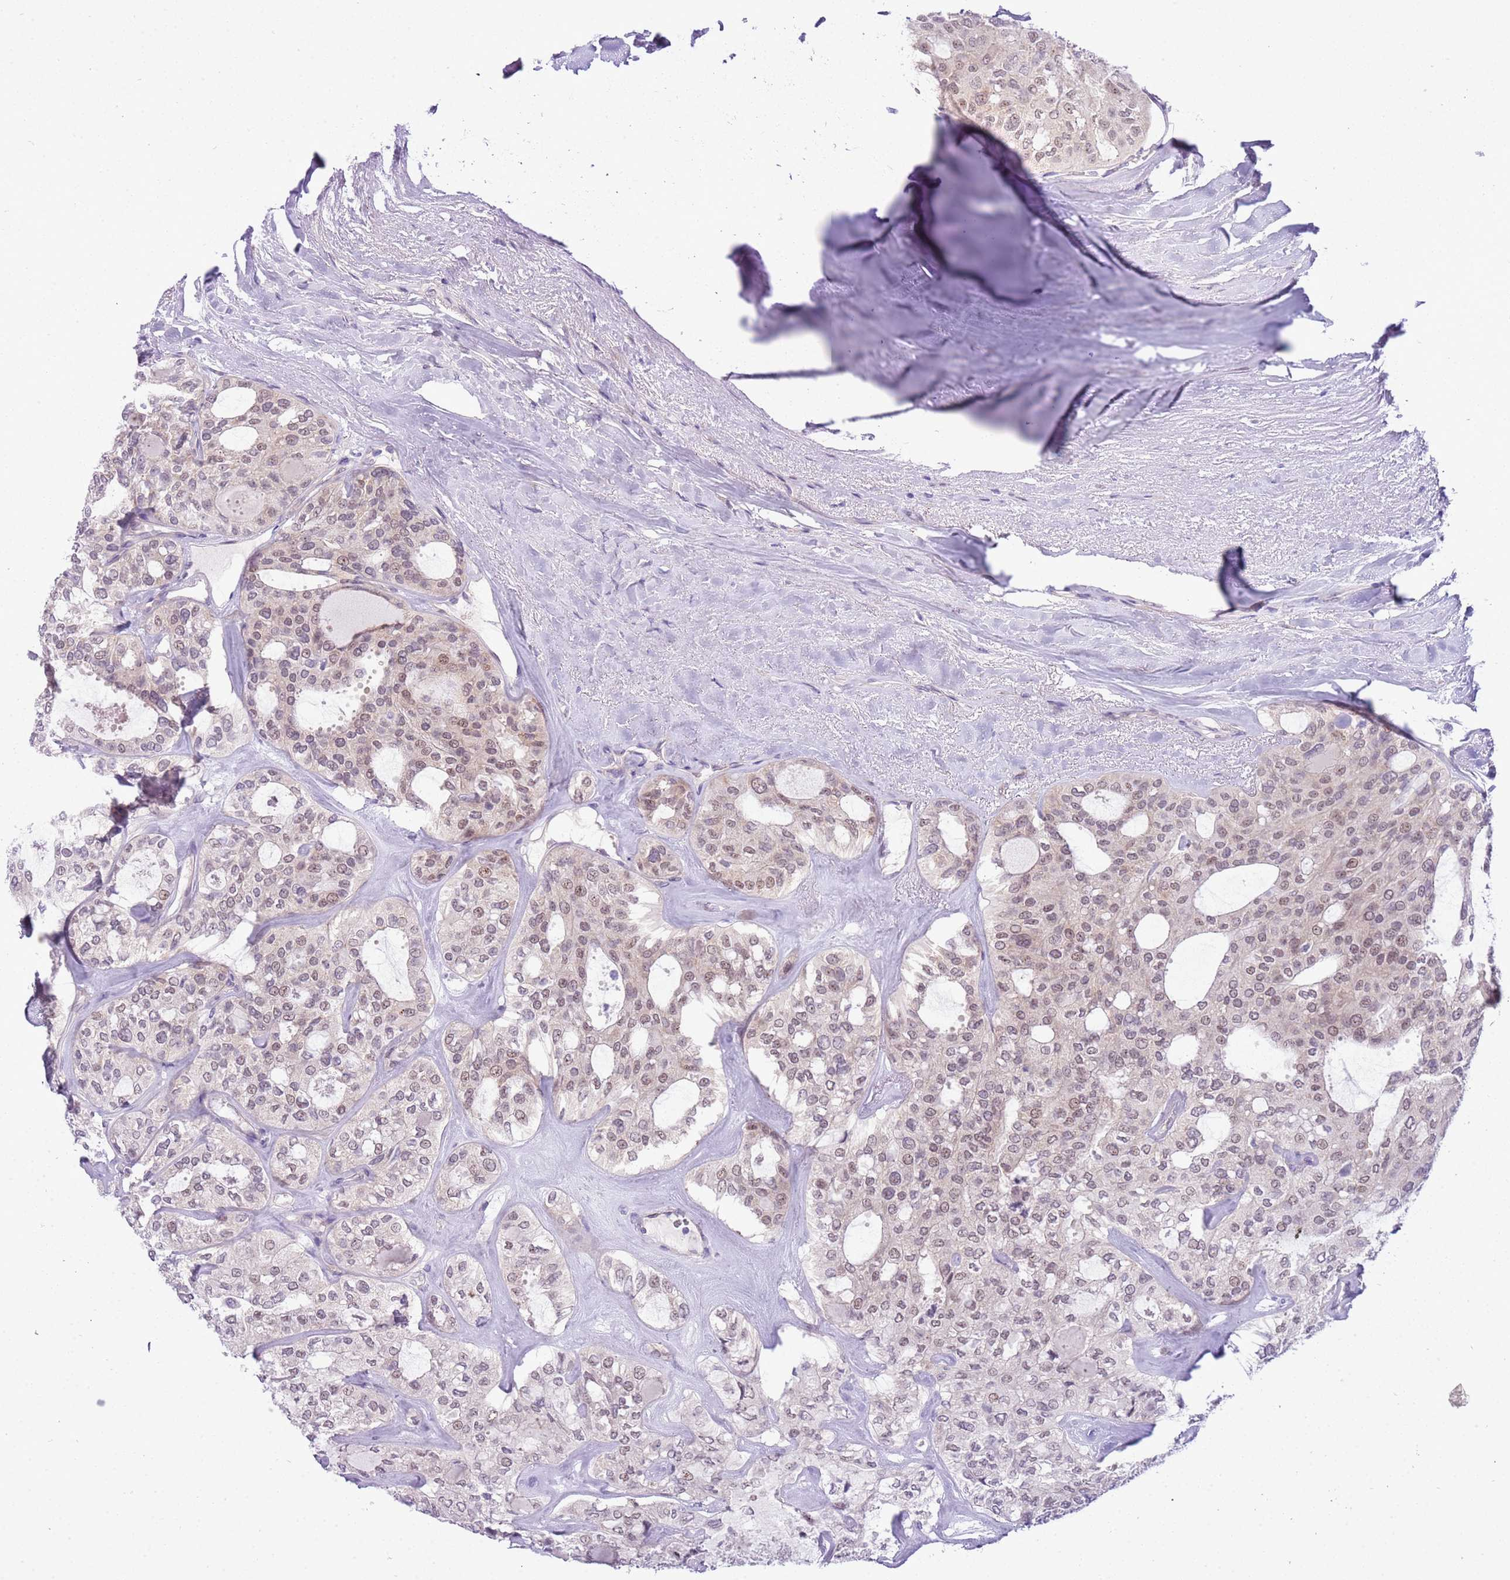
{"staining": {"intensity": "moderate", "quantity": ">75%", "location": "nuclear"}, "tissue": "thyroid cancer", "cell_type": "Tumor cells", "image_type": "cancer", "snomed": [{"axis": "morphology", "description": "Follicular adenoma carcinoma, NOS"}, {"axis": "topography", "description": "Thyroid gland"}], "caption": "Tumor cells display medium levels of moderate nuclear expression in about >75% of cells in human thyroid follicular adenoma carcinoma.", "gene": "FAM120C", "patient": {"sex": "male", "age": 75}}